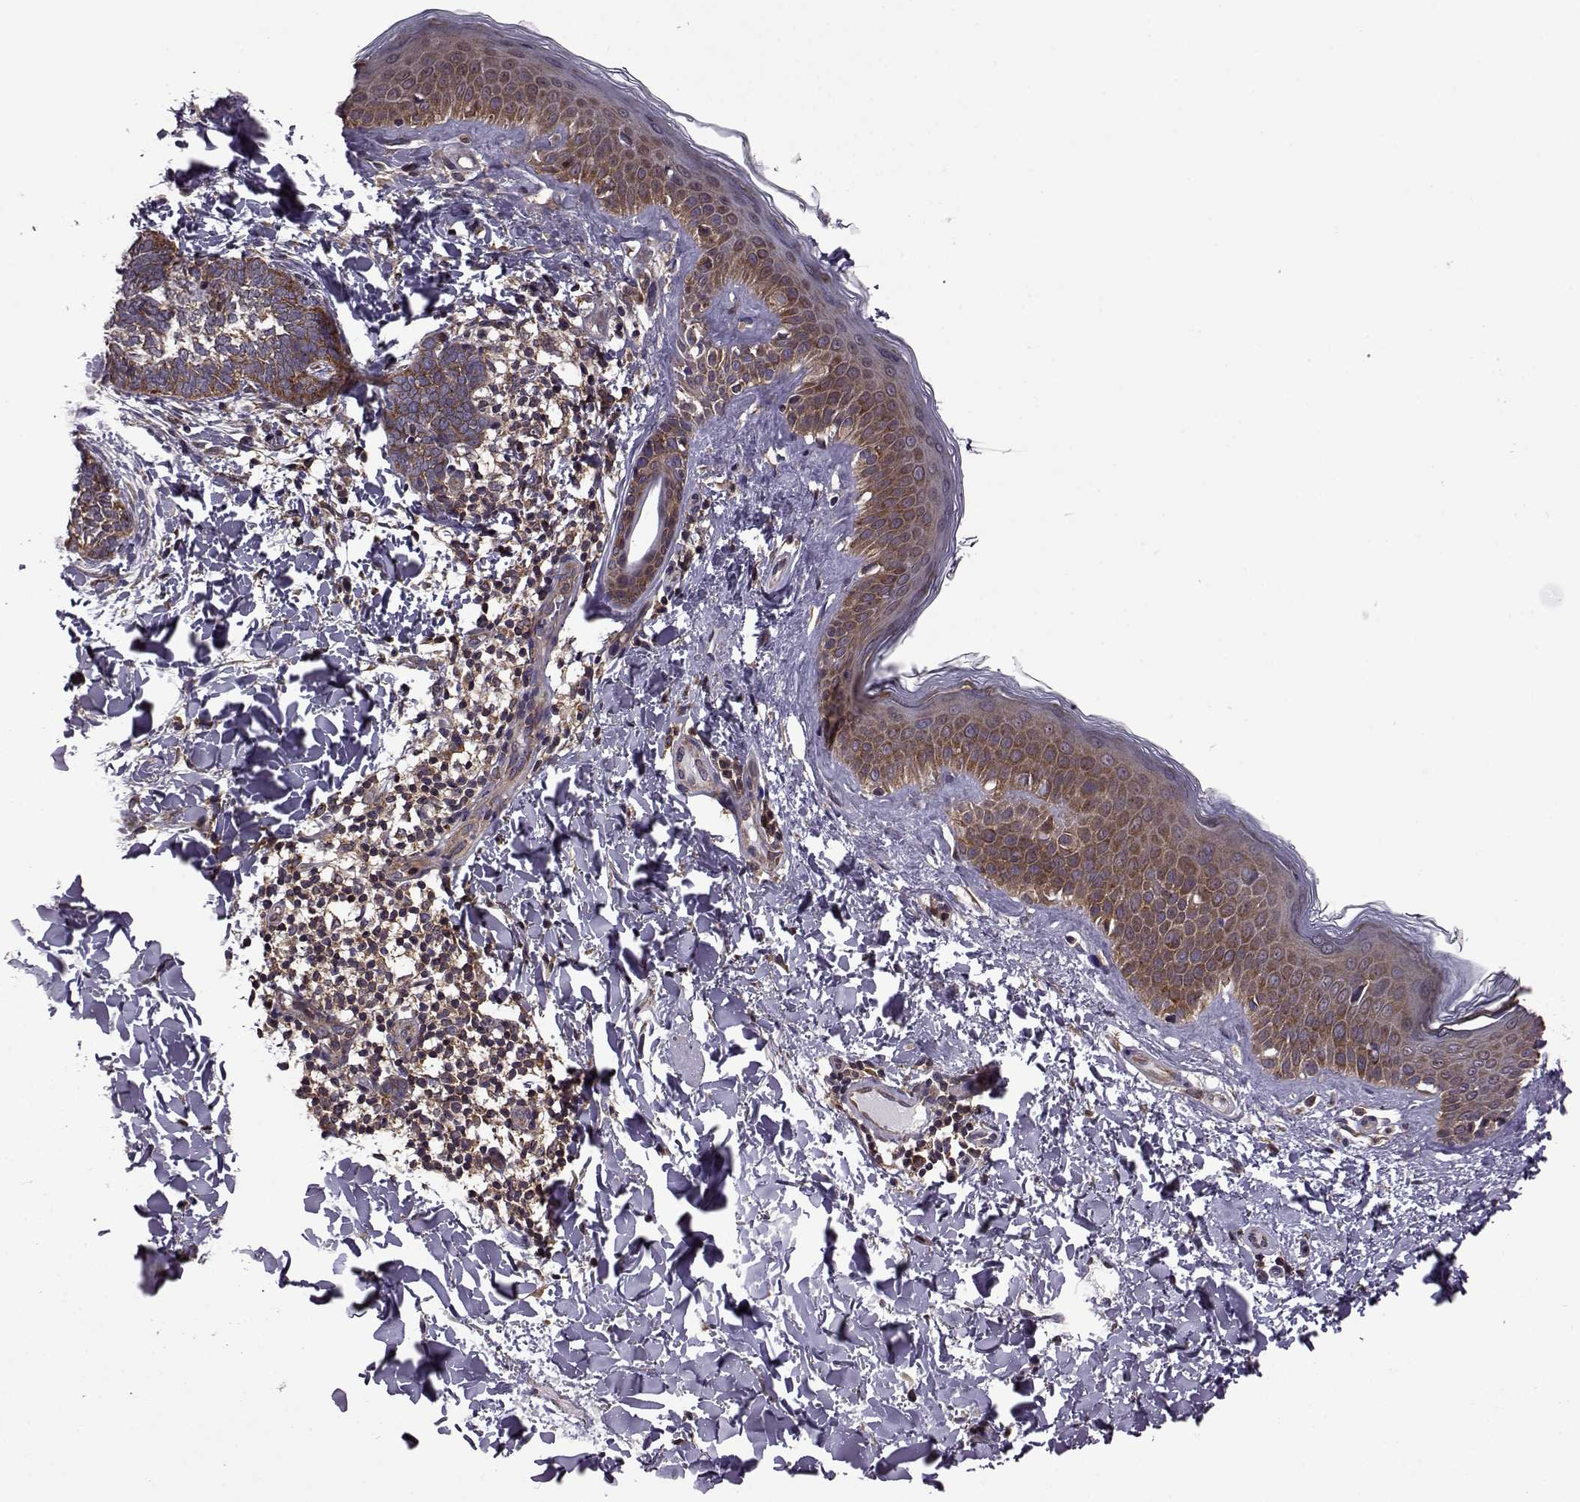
{"staining": {"intensity": "strong", "quantity": ">75%", "location": "cytoplasmic/membranous"}, "tissue": "skin cancer", "cell_type": "Tumor cells", "image_type": "cancer", "snomed": [{"axis": "morphology", "description": "Normal tissue, NOS"}, {"axis": "morphology", "description": "Basal cell carcinoma"}, {"axis": "topography", "description": "Skin"}], "caption": "This is a photomicrograph of immunohistochemistry staining of skin cancer (basal cell carcinoma), which shows strong staining in the cytoplasmic/membranous of tumor cells.", "gene": "URI1", "patient": {"sex": "male", "age": 46}}